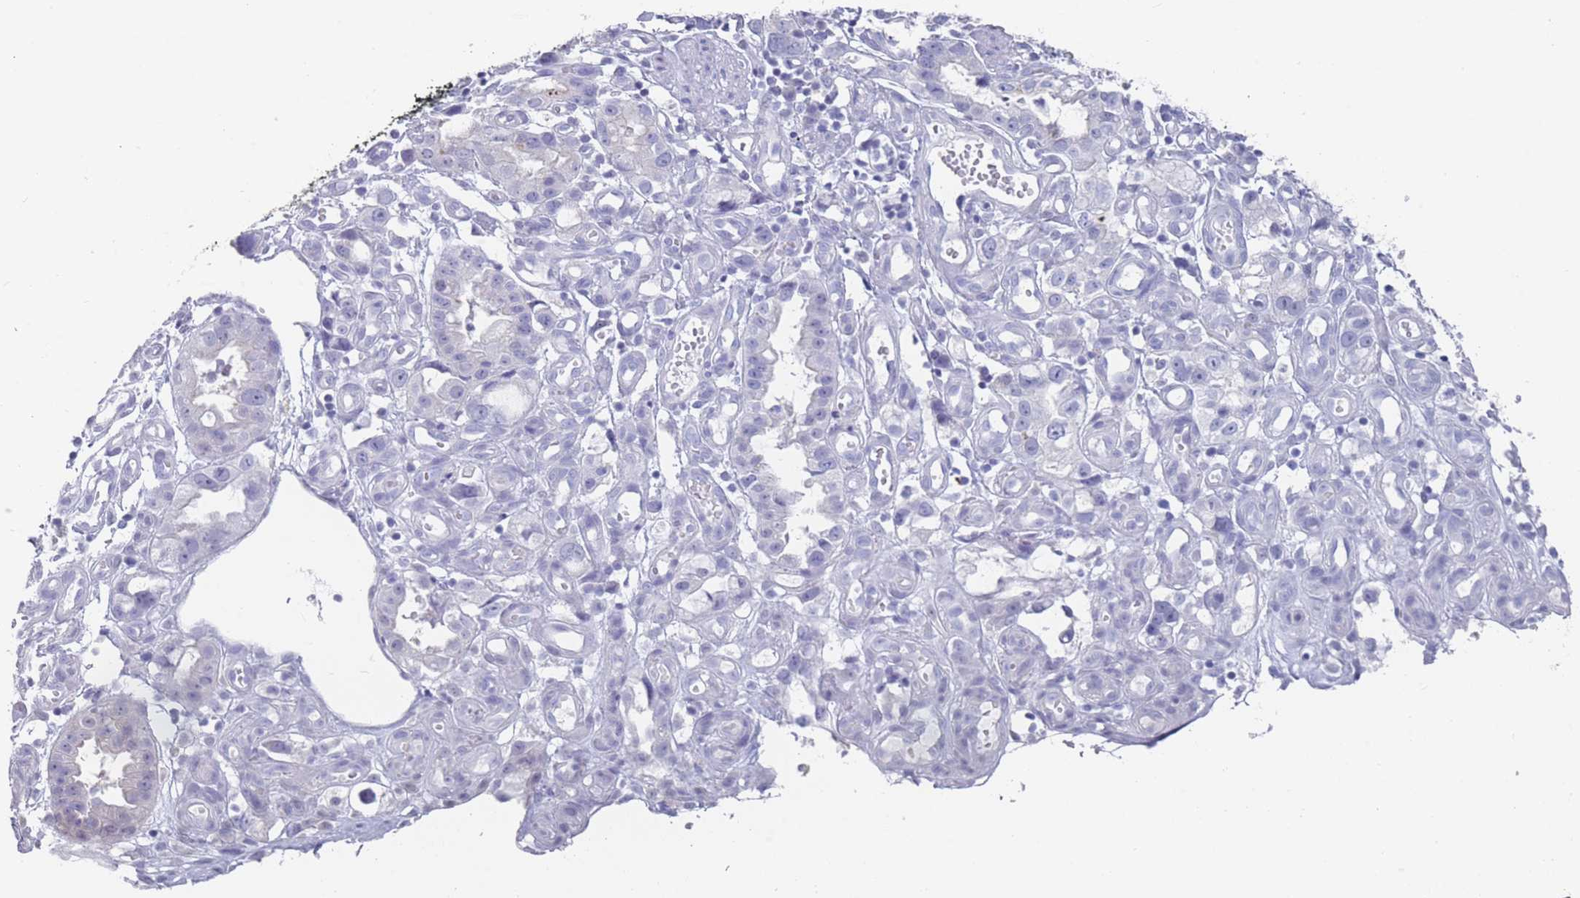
{"staining": {"intensity": "negative", "quantity": "none", "location": "none"}, "tissue": "stomach cancer", "cell_type": "Tumor cells", "image_type": "cancer", "snomed": [{"axis": "morphology", "description": "Adenocarcinoma, NOS"}, {"axis": "topography", "description": "Stomach"}], "caption": "Immunohistochemistry (IHC) of stomach cancer shows no positivity in tumor cells.", "gene": "CYP51A1", "patient": {"sex": "male", "age": 55}}